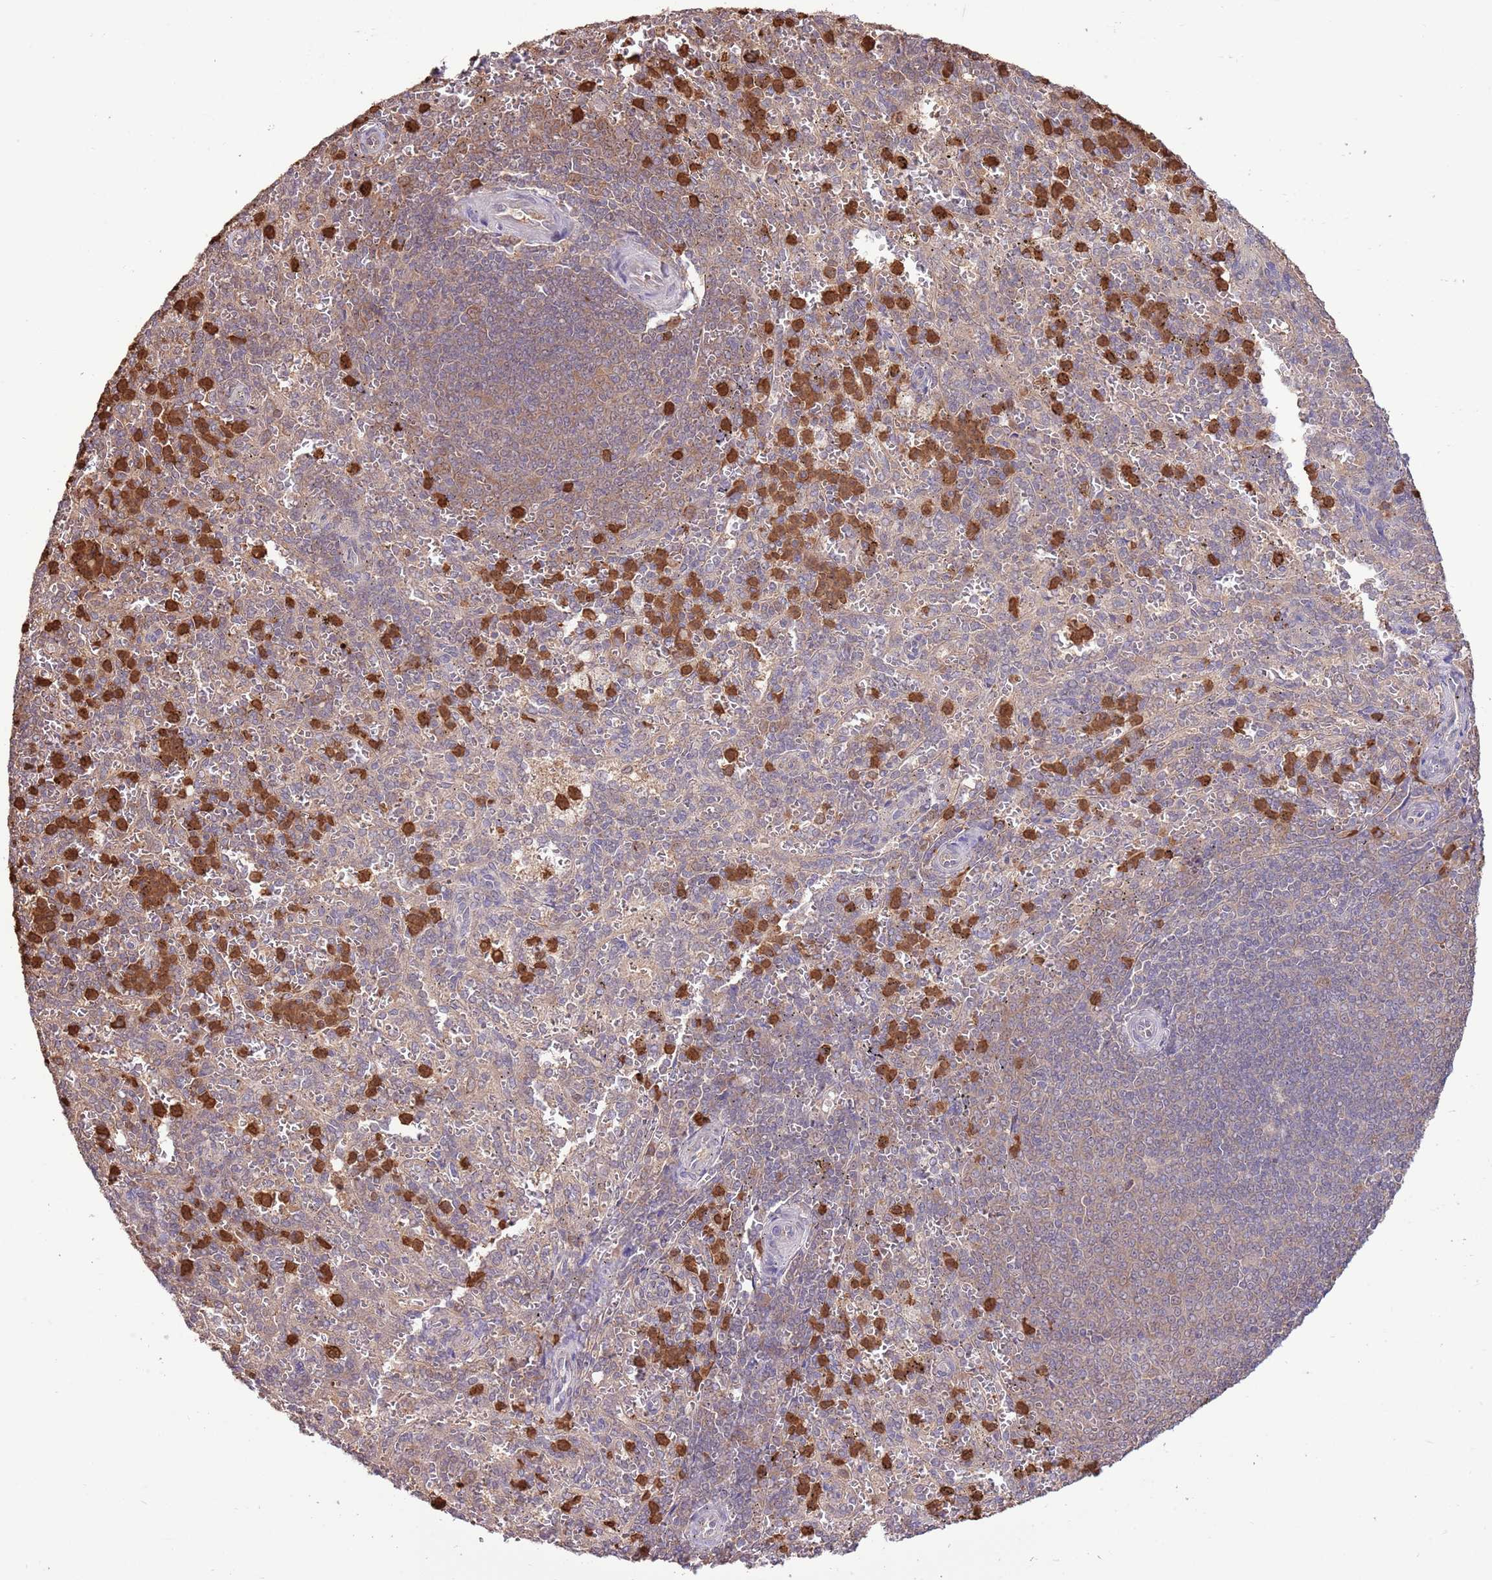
{"staining": {"intensity": "strong", "quantity": "25%-75%", "location": "cytoplasmic/membranous,nuclear"}, "tissue": "spleen", "cell_type": "Cells in red pulp", "image_type": "normal", "snomed": [{"axis": "morphology", "description": "Normal tissue, NOS"}, {"axis": "topography", "description": "Spleen"}], "caption": "High-power microscopy captured an IHC micrograph of normal spleen, revealing strong cytoplasmic/membranous,nuclear expression in about 25%-75% of cells in red pulp.", "gene": "AMIGO1", "patient": {"sex": "female", "age": 21}}